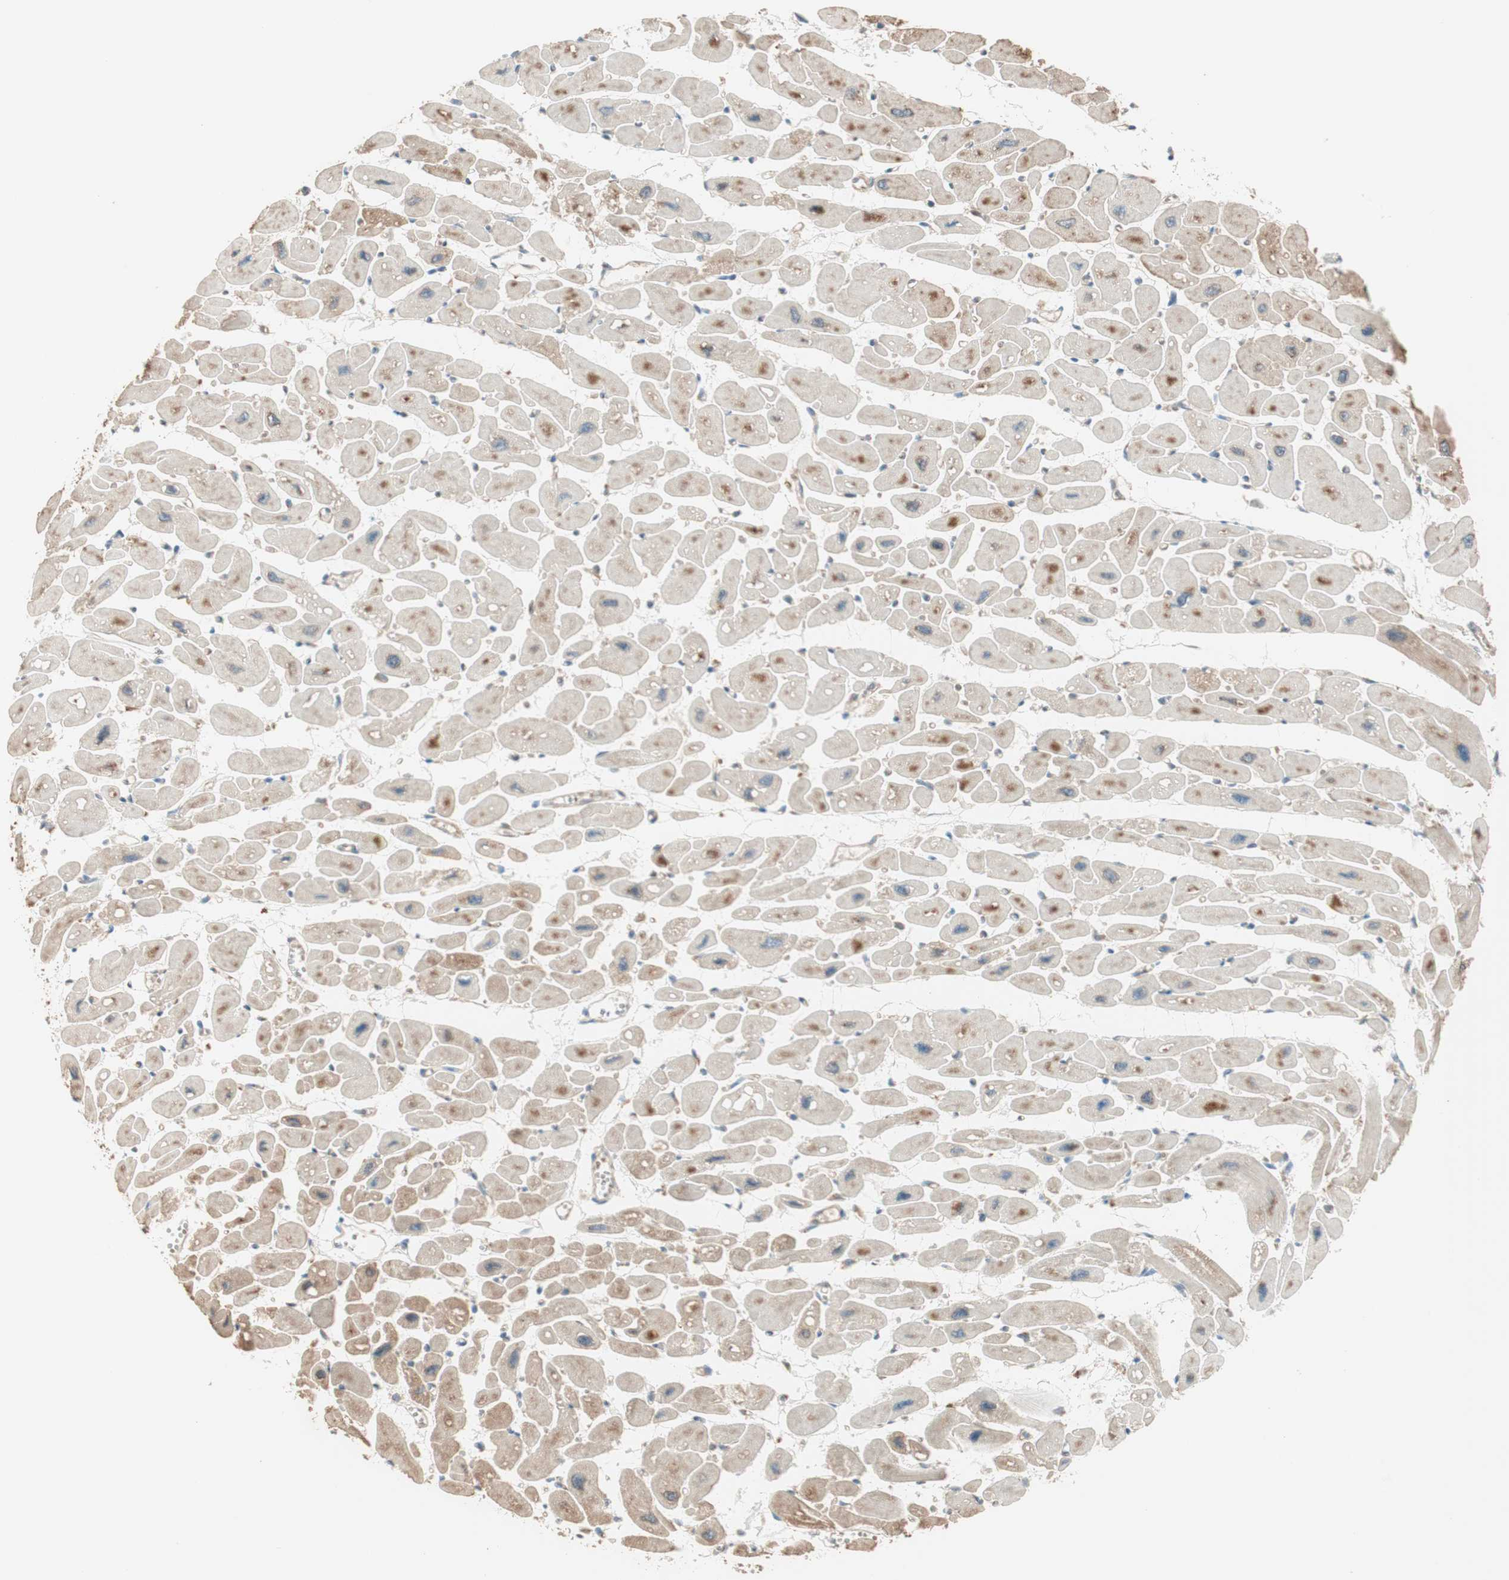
{"staining": {"intensity": "moderate", "quantity": "25%-75%", "location": "cytoplasmic/membranous"}, "tissue": "heart muscle", "cell_type": "Cardiomyocytes", "image_type": "normal", "snomed": [{"axis": "morphology", "description": "Normal tissue, NOS"}, {"axis": "topography", "description": "Heart"}], "caption": "A medium amount of moderate cytoplasmic/membranous expression is present in approximately 25%-75% of cardiomyocytes in normal heart muscle.", "gene": "SEC16A", "patient": {"sex": "female", "age": 54}}